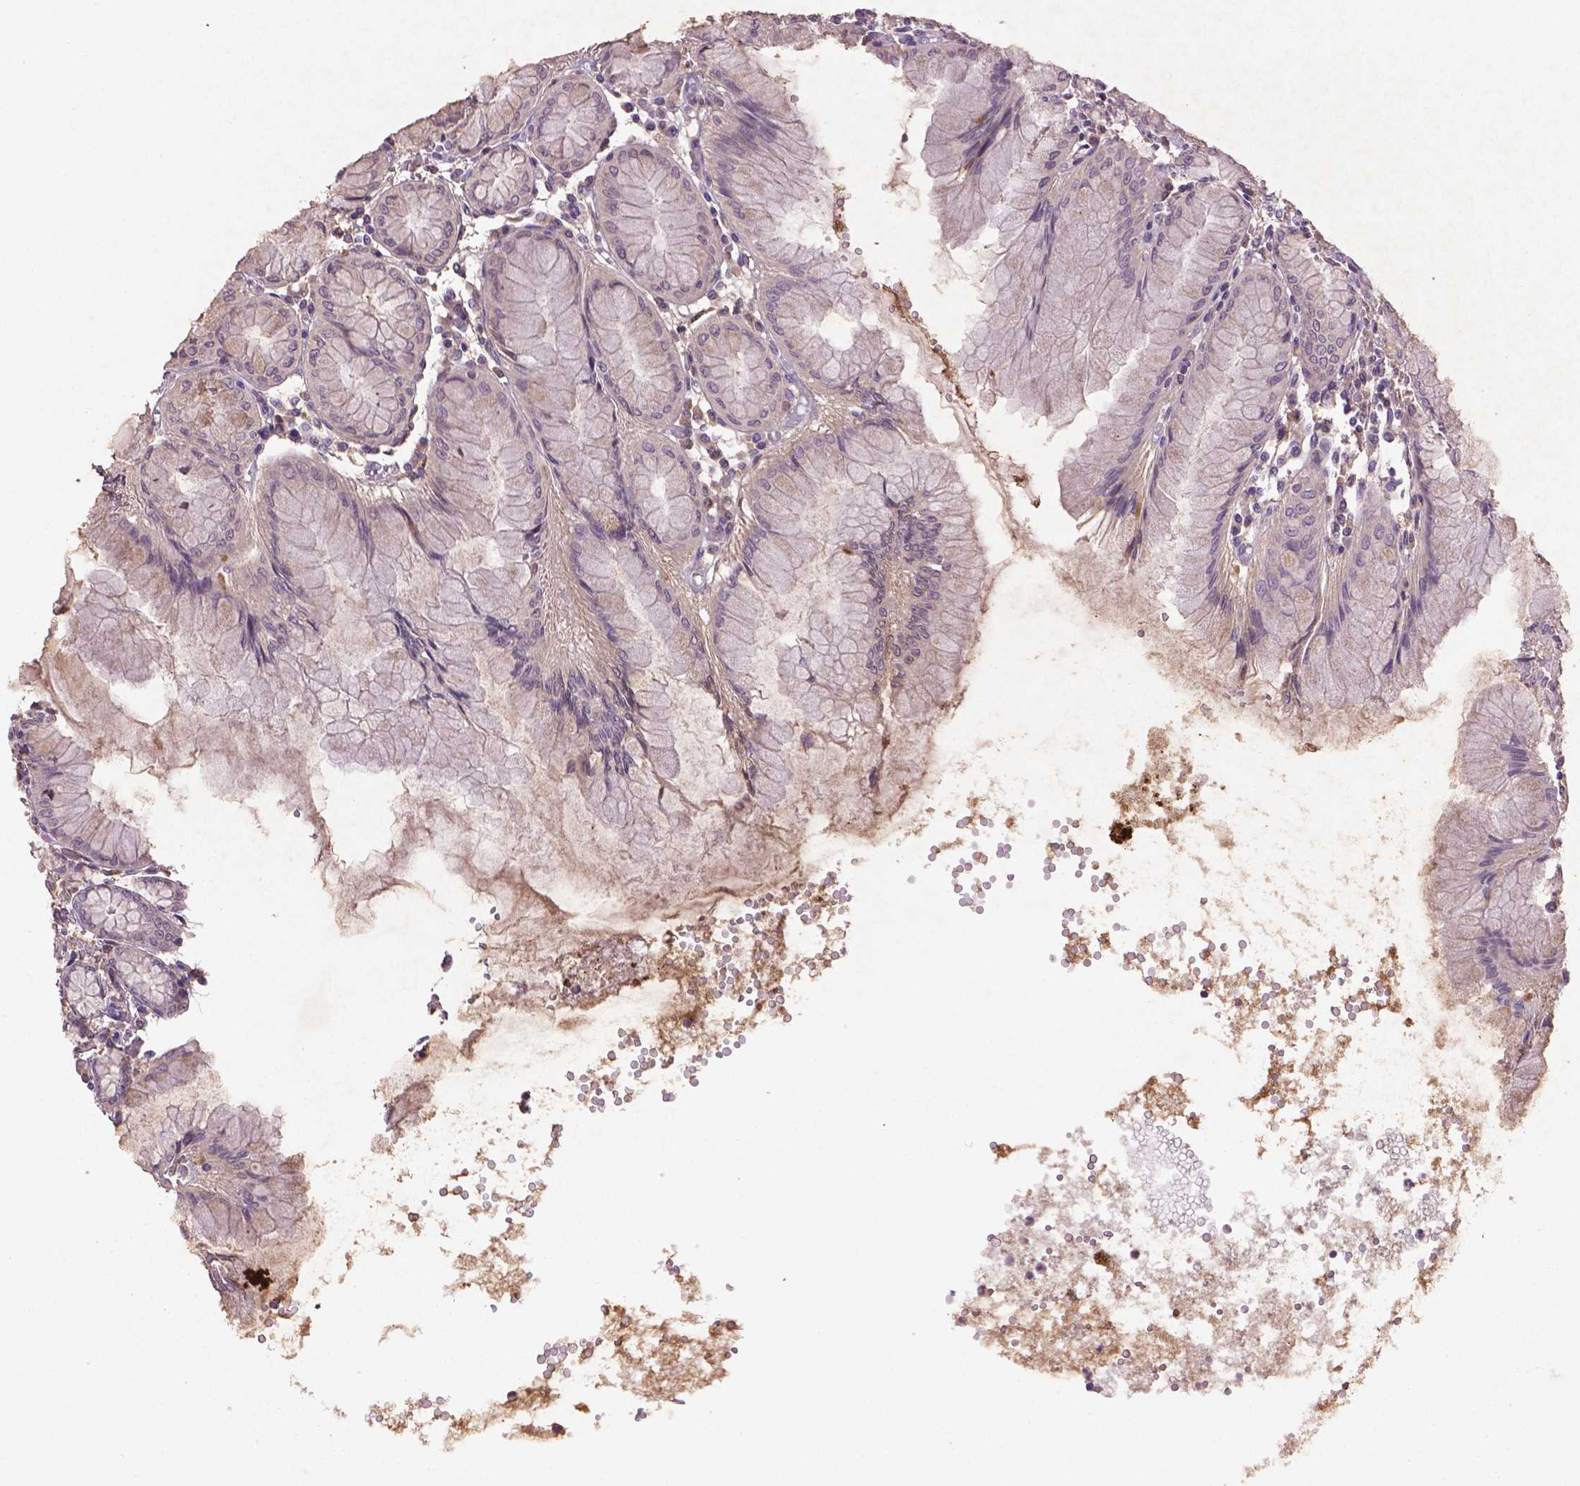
{"staining": {"intensity": "negative", "quantity": "none", "location": "none"}, "tissue": "stomach", "cell_type": "Glandular cells", "image_type": "normal", "snomed": [{"axis": "morphology", "description": "Normal tissue, NOS"}, {"axis": "topography", "description": "Stomach"}], "caption": "High power microscopy image of an immunohistochemistry (IHC) histopathology image of benign stomach, revealing no significant expression in glandular cells. (DAB (3,3'-diaminobenzidine) IHC, high magnification).", "gene": "SOX17", "patient": {"sex": "female", "age": 57}}